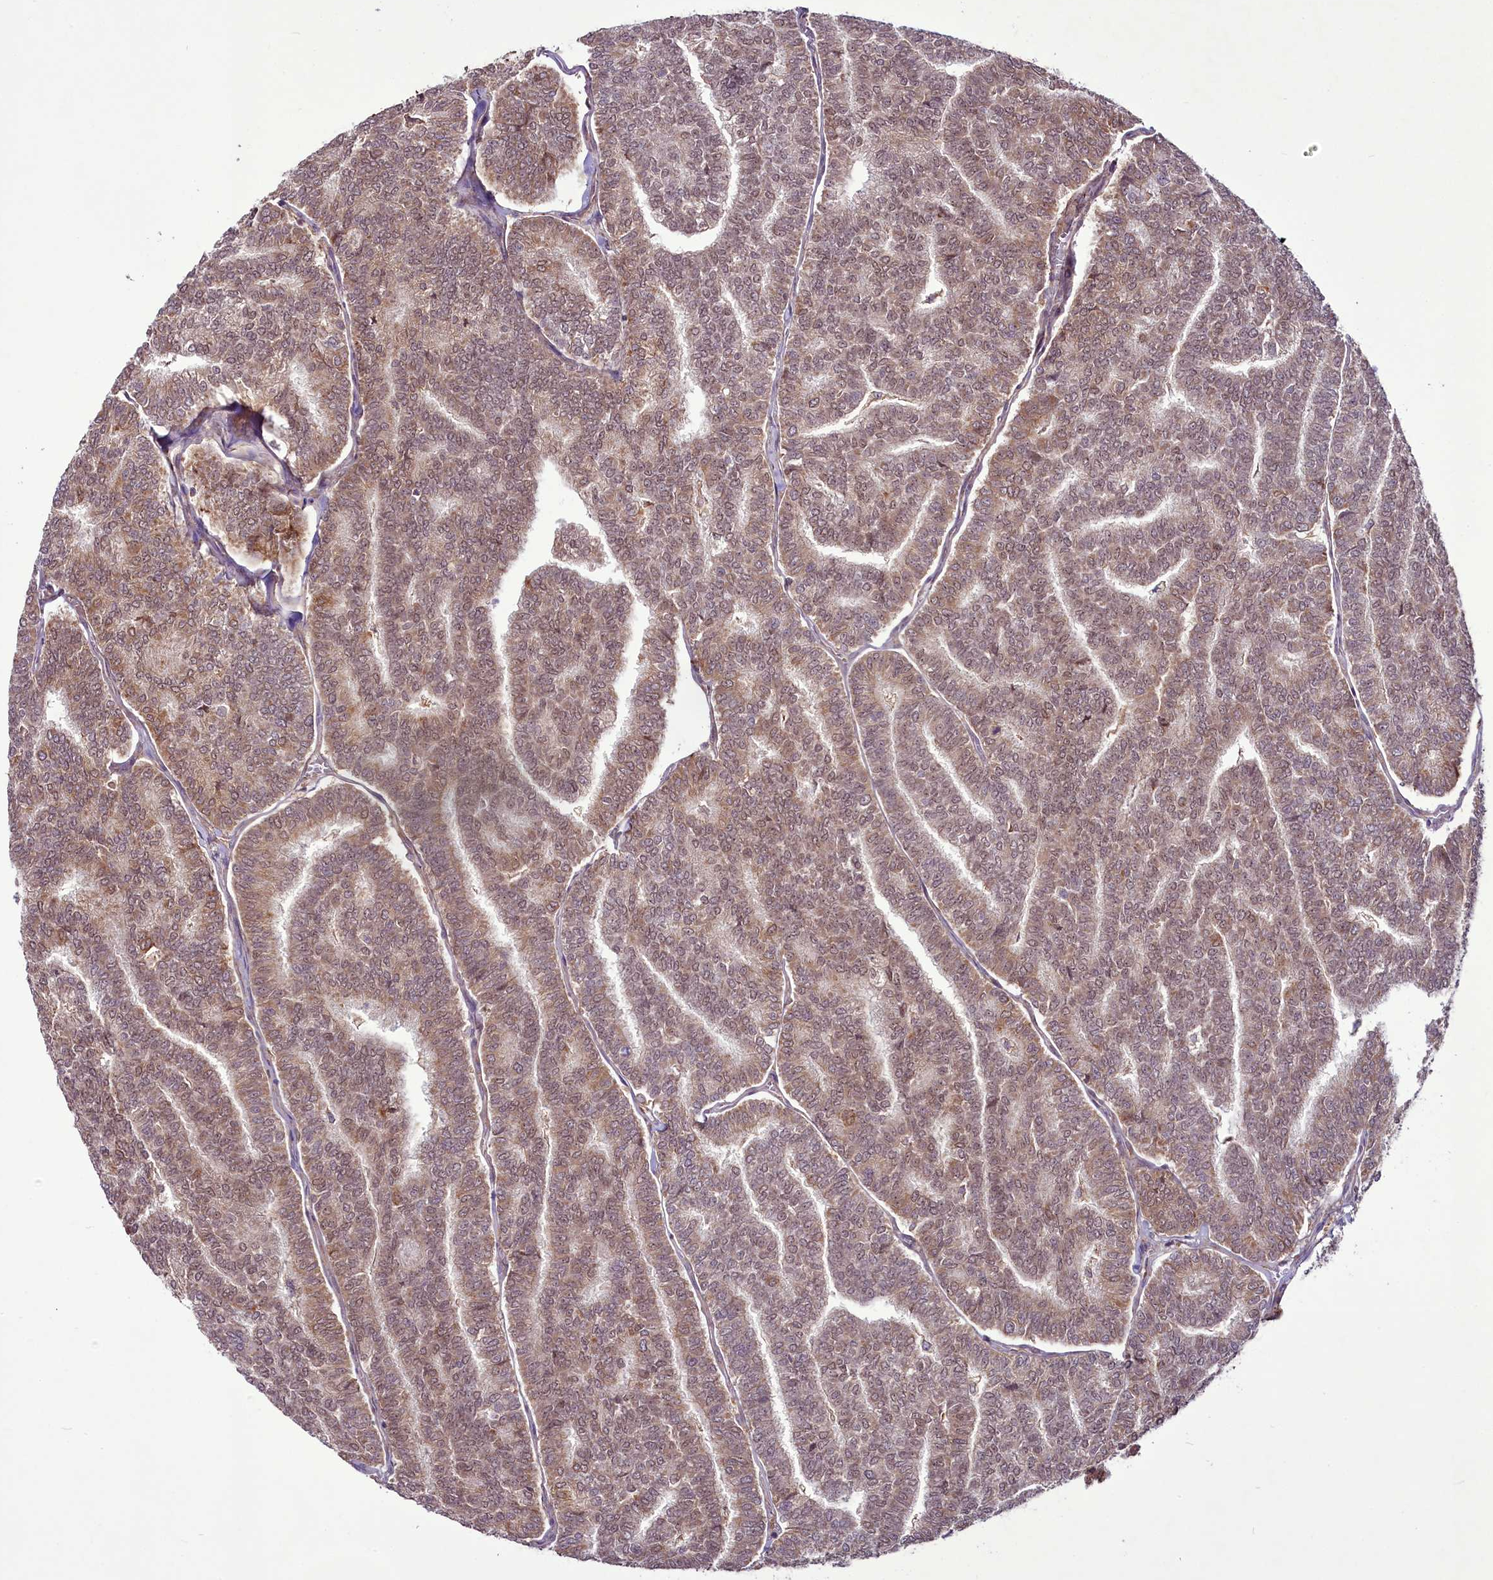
{"staining": {"intensity": "weak", "quantity": ">75%", "location": "cytoplasmic/membranous,nuclear"}, "tissue": "thyroid cancer", "cell_type": "Tumor cells", "image_type": "cancer", "snomed": [{"axis": "morphology", "description": "Papillary adenocarcinoma, NOS"}, {"axis": "topography", "description": "Thyroid gland"}], "caption": "This is a histology image of IHC staining of papillary adenocarcinoma (thyroid), which shows weak positivity in the cytoplasmic/membranous and nuclear of tumor cells.", "gene": "RSBN1", "patient": {"sex": "female", "age": 35}}